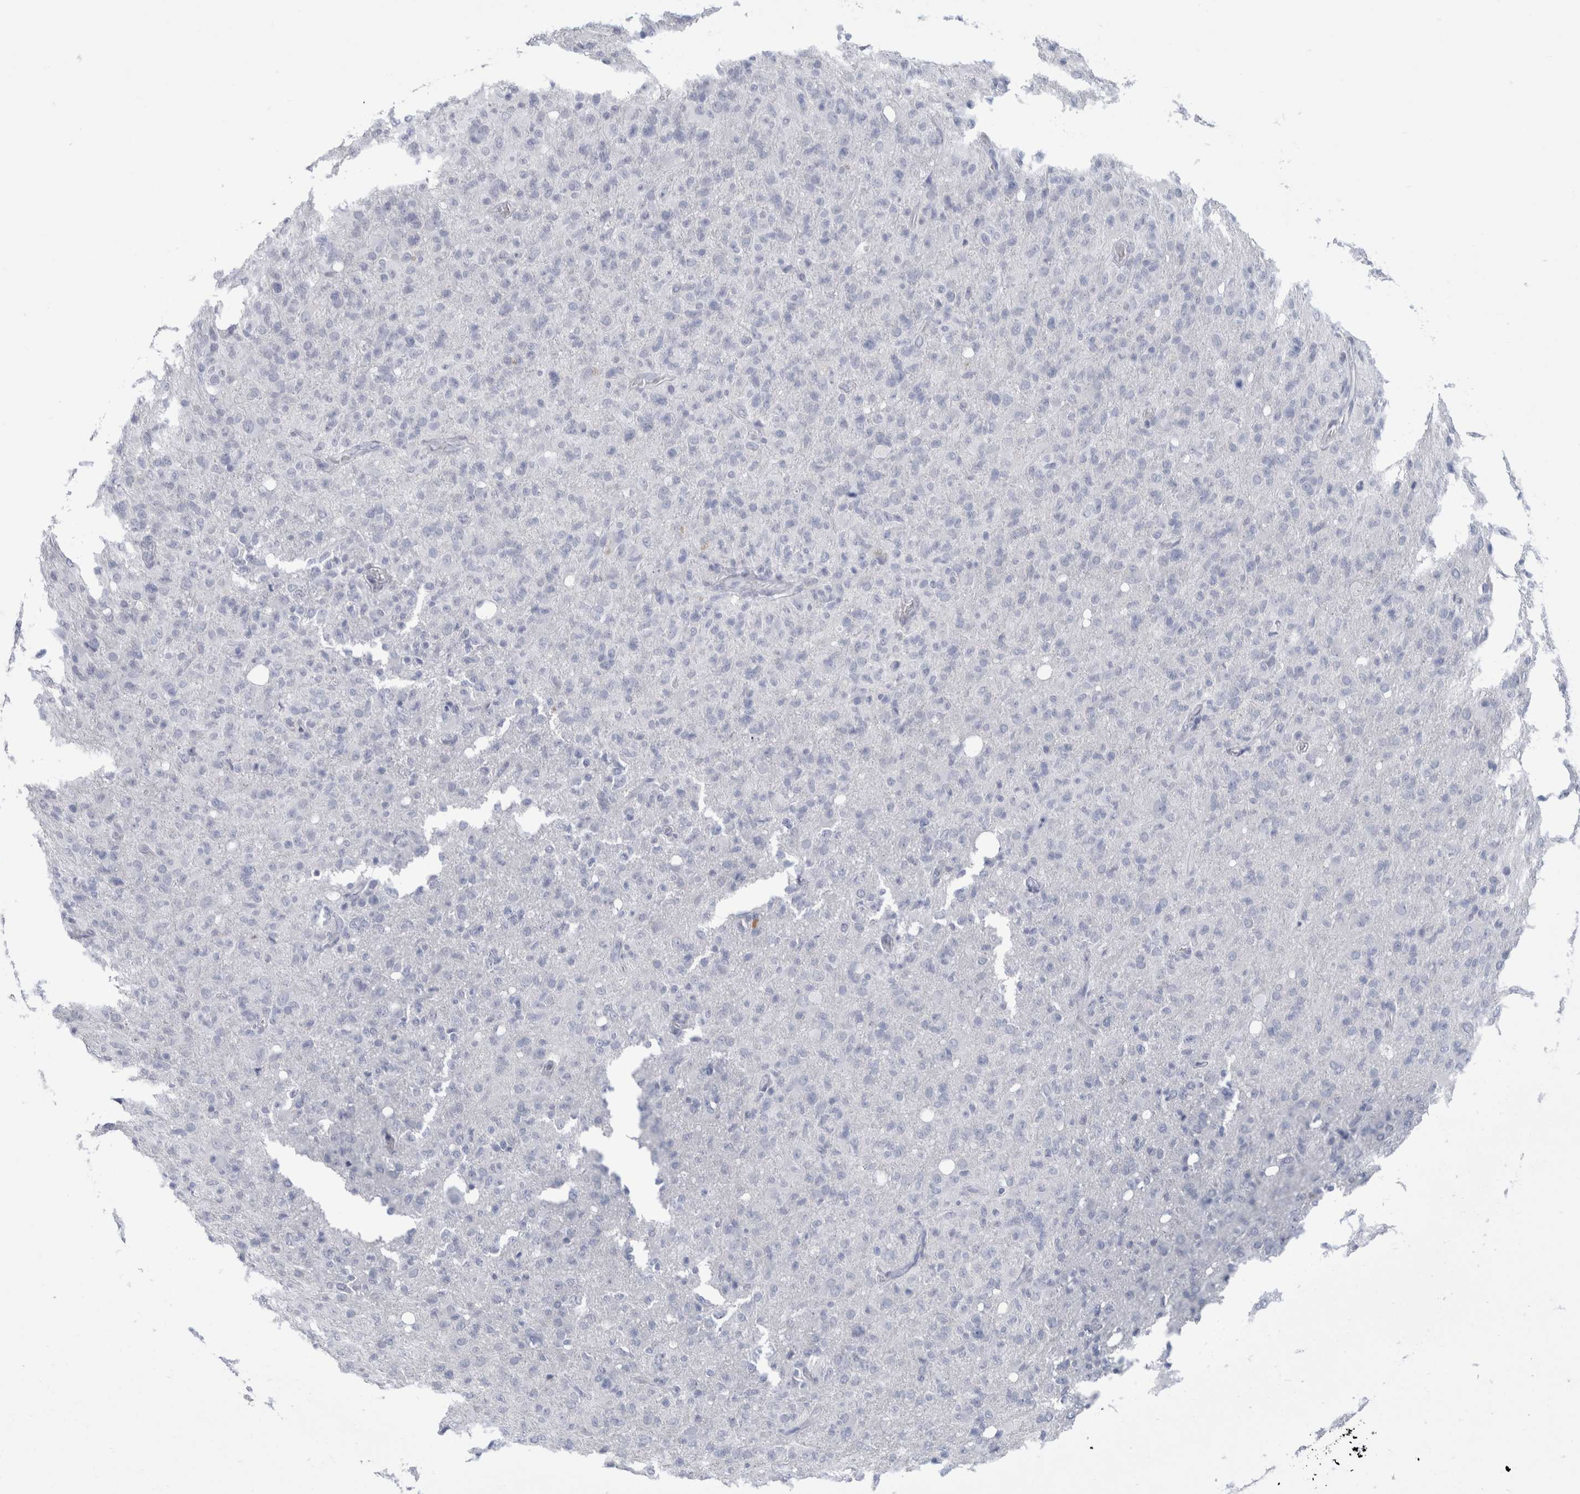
{"staining": {"intensity": "negative", "quantity": "none", "location": "none"}, "tissue": "glioma", "cell_type": "Tumor cells", "image_type": "cancer", "snomed": [{"axis": "morphology", "description": "Glioma, malignant, High grade"}, {"axis": "topography", "description": "Brain"}], "caption": "Immunohistochemical staining of malignant glioma (high-grade) displays no significant staining in tumor cells. (DAB (3,3'-diaminobenzidine) immunohistochemistry (IHC) with hematoxylin counter stain).", "gene": "IL6", "patient": {"sex": "female", "age": 57}}